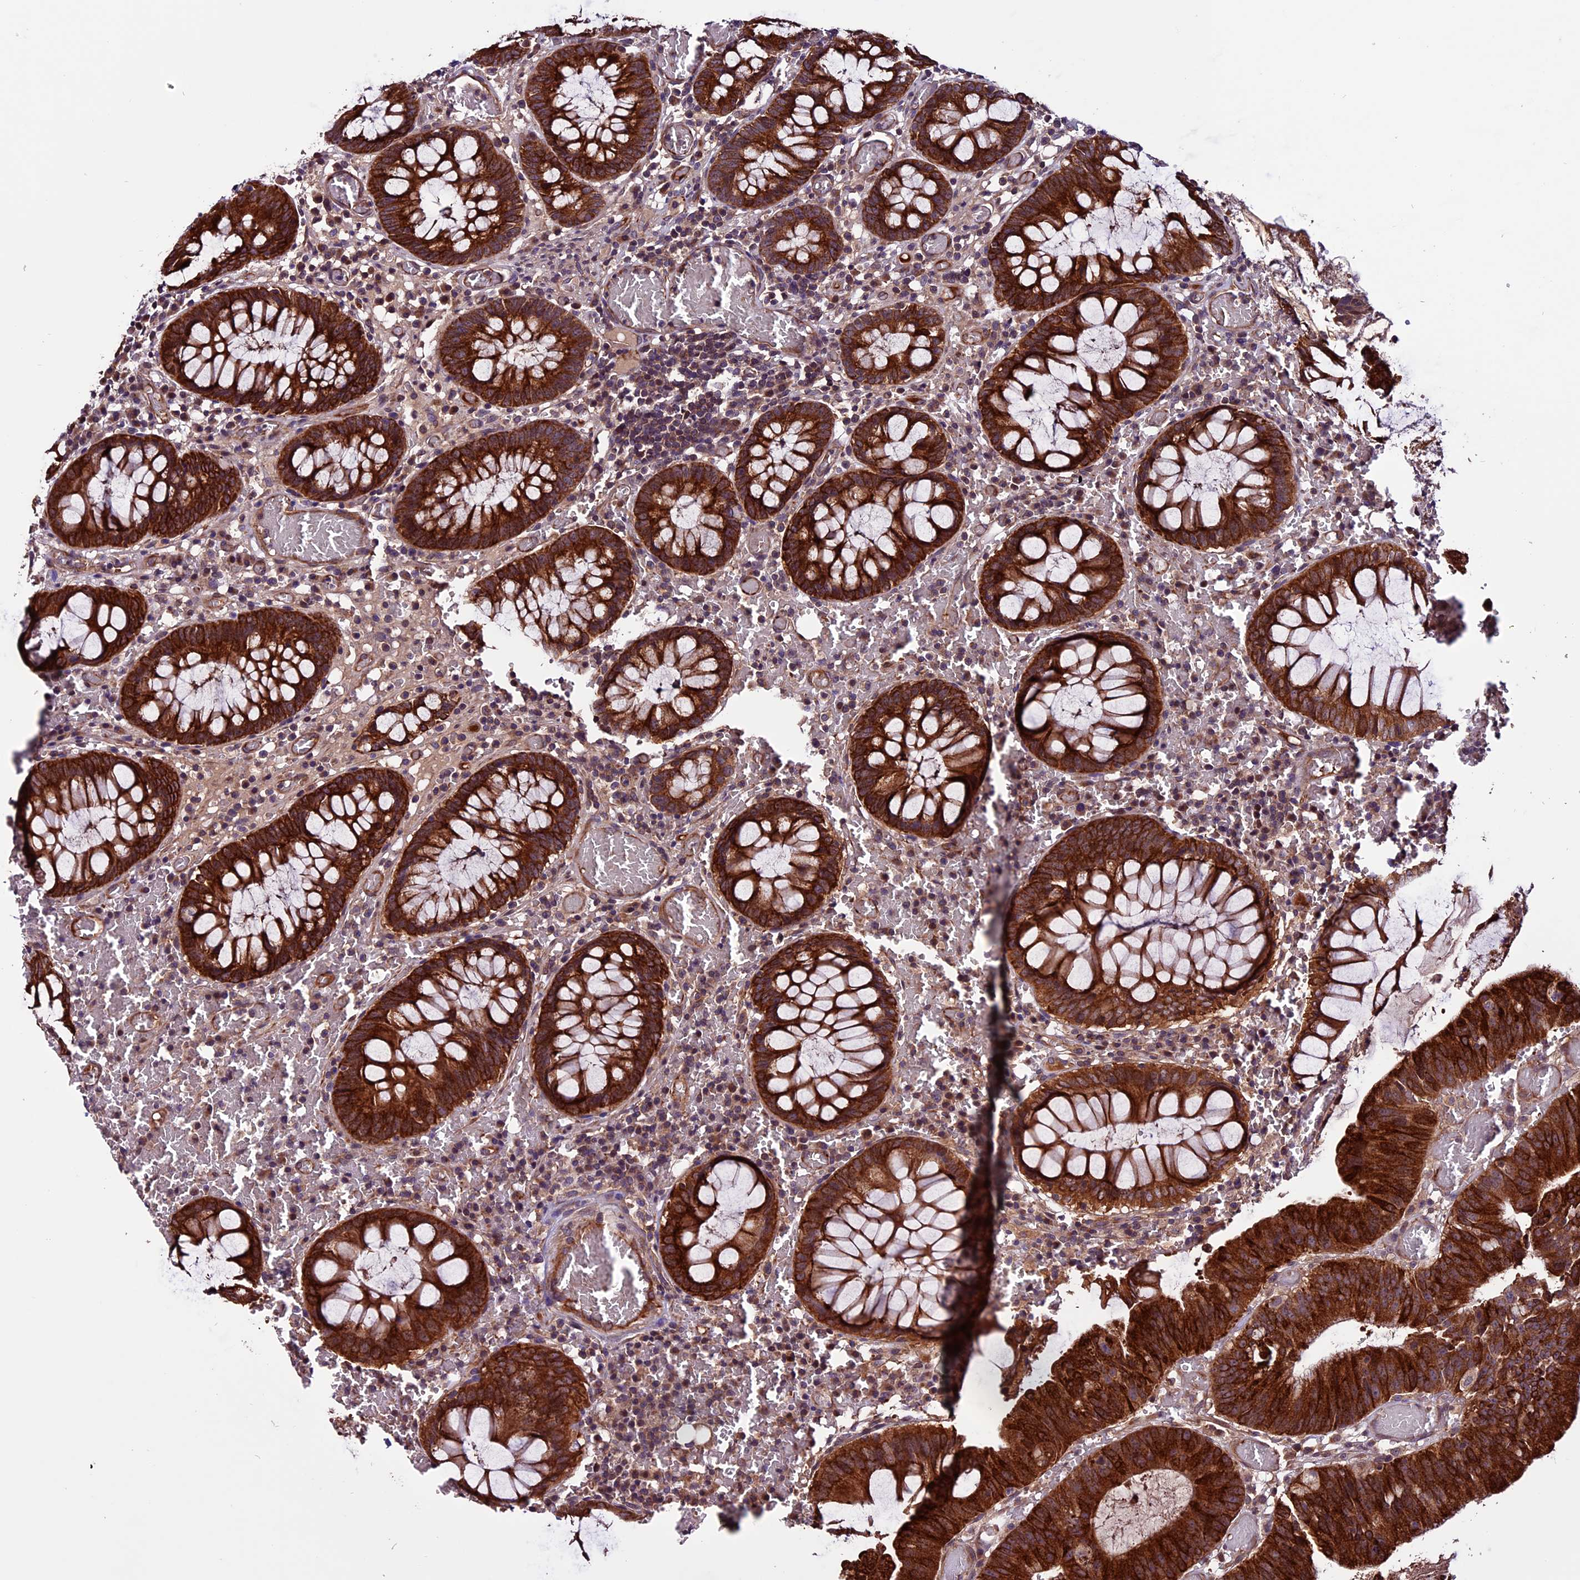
{"staining": {"intensity": "strong", "quantity": ">75%", "location": "cytoplasmic/membranous"}, "tissue": "colorectal cancer", "cell_type": "Tumor cells", "image_type": "cancer", "snomed": [{"axis": "morphology", "description": "Adenocarcinoma, NOS"}, {"axis": "topography", "description": "Rectum"}], "caption": "IHC of colorectal cancer (adenocarcinoma) demonstrates high levels of strong cytoplasmic/membranous staining in about >75% of tumor cells. Nuclei are stained in blue.", "gene": "RINL", "patient": {"sex": "female", "age": 77}}